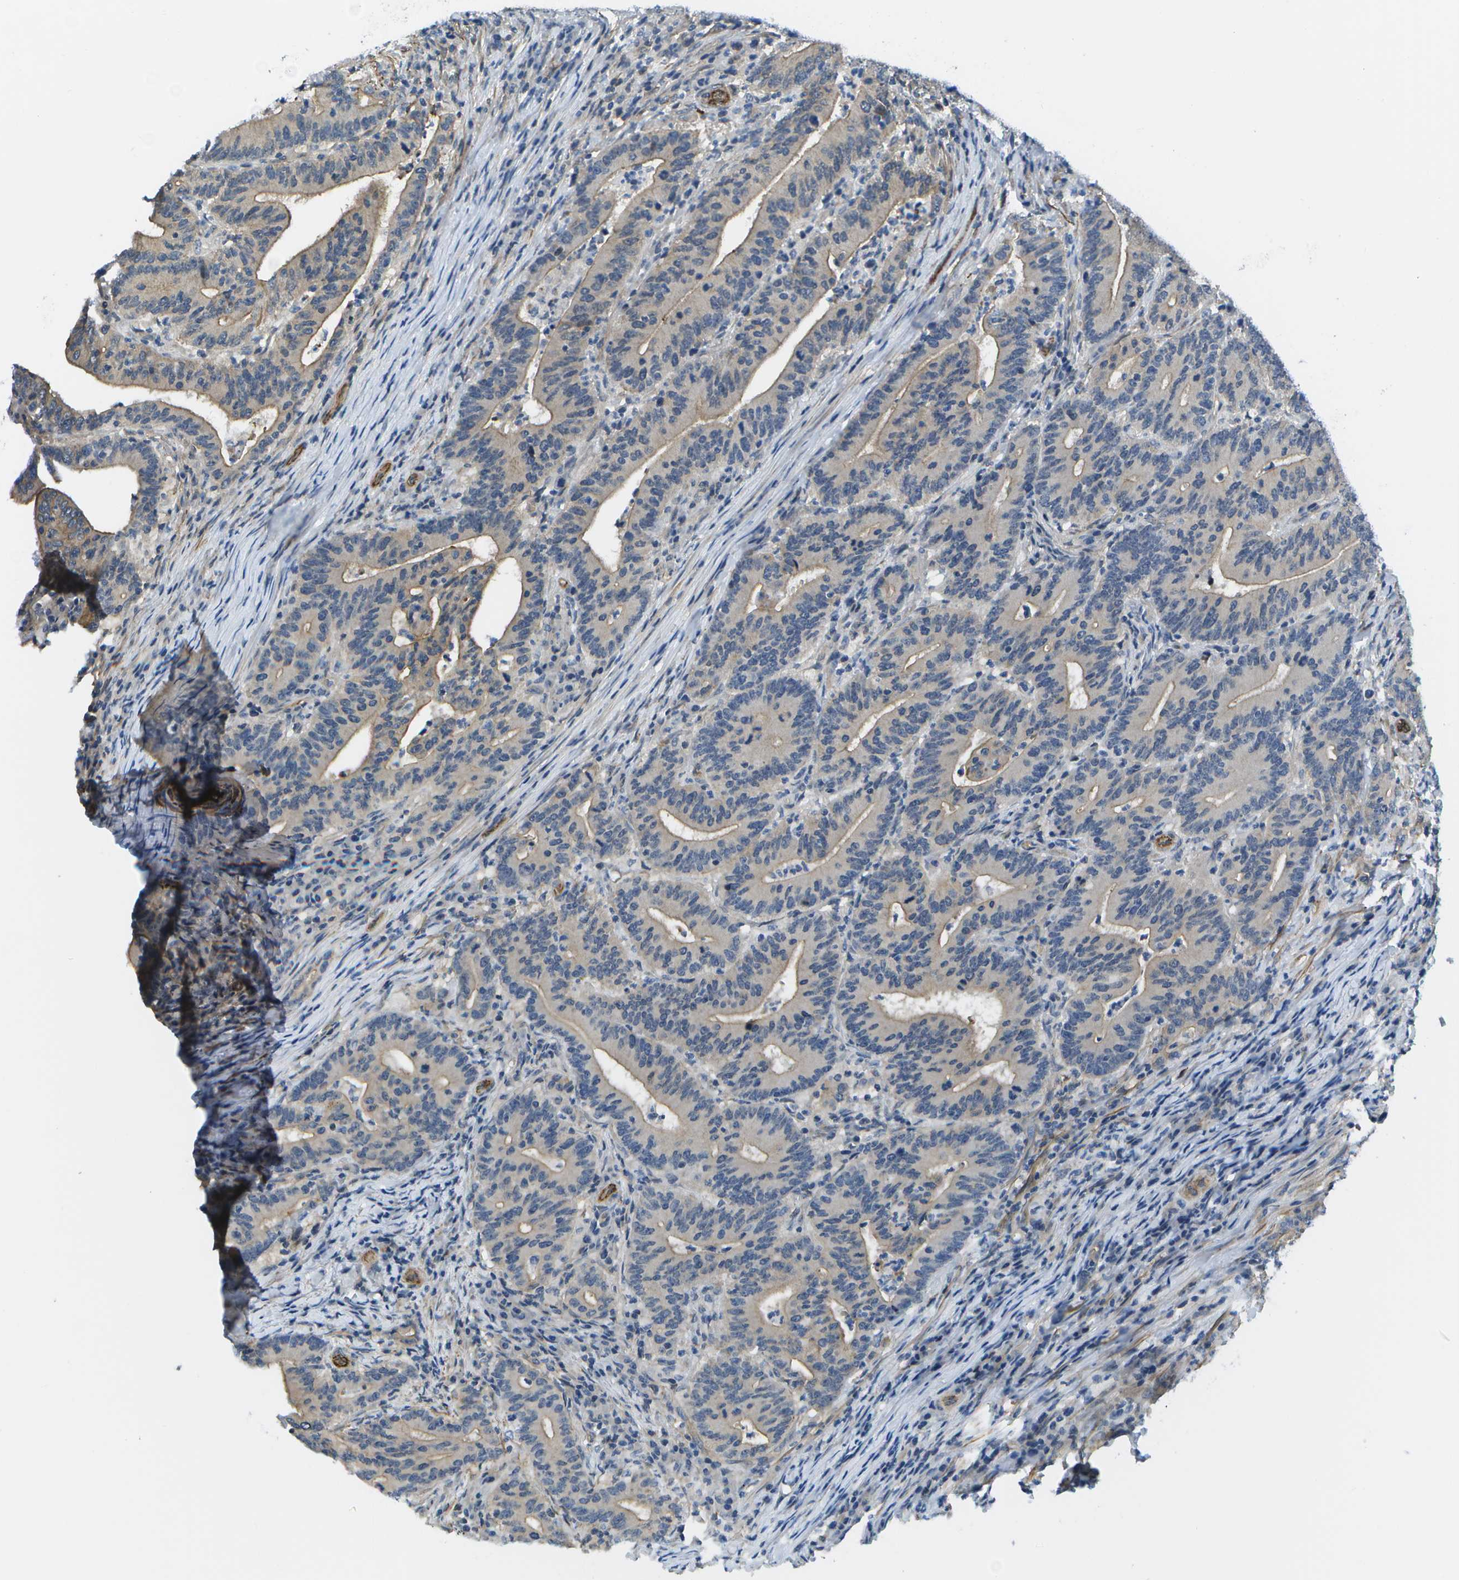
{"staining": {"intensity": "weak", "quantity": "<25%", "location": "cytoplasmic/membranous"}, "tissue": "colorectal cancer", "cell_type": "Tumor cells", "image_type": "cancer", "snomed": [{"axis": "morphology", "description": "Adenocarcinoma, NOS"}, {"axis": "topography", "description": "Colon"}], "caption": "Immunohistochemical staining of human adenocarcinoma (colorectal) reveals no significant positivity in tumor cells.", "gene": "KIAA0040", "patient": {"sex": "female", "age": 66}}